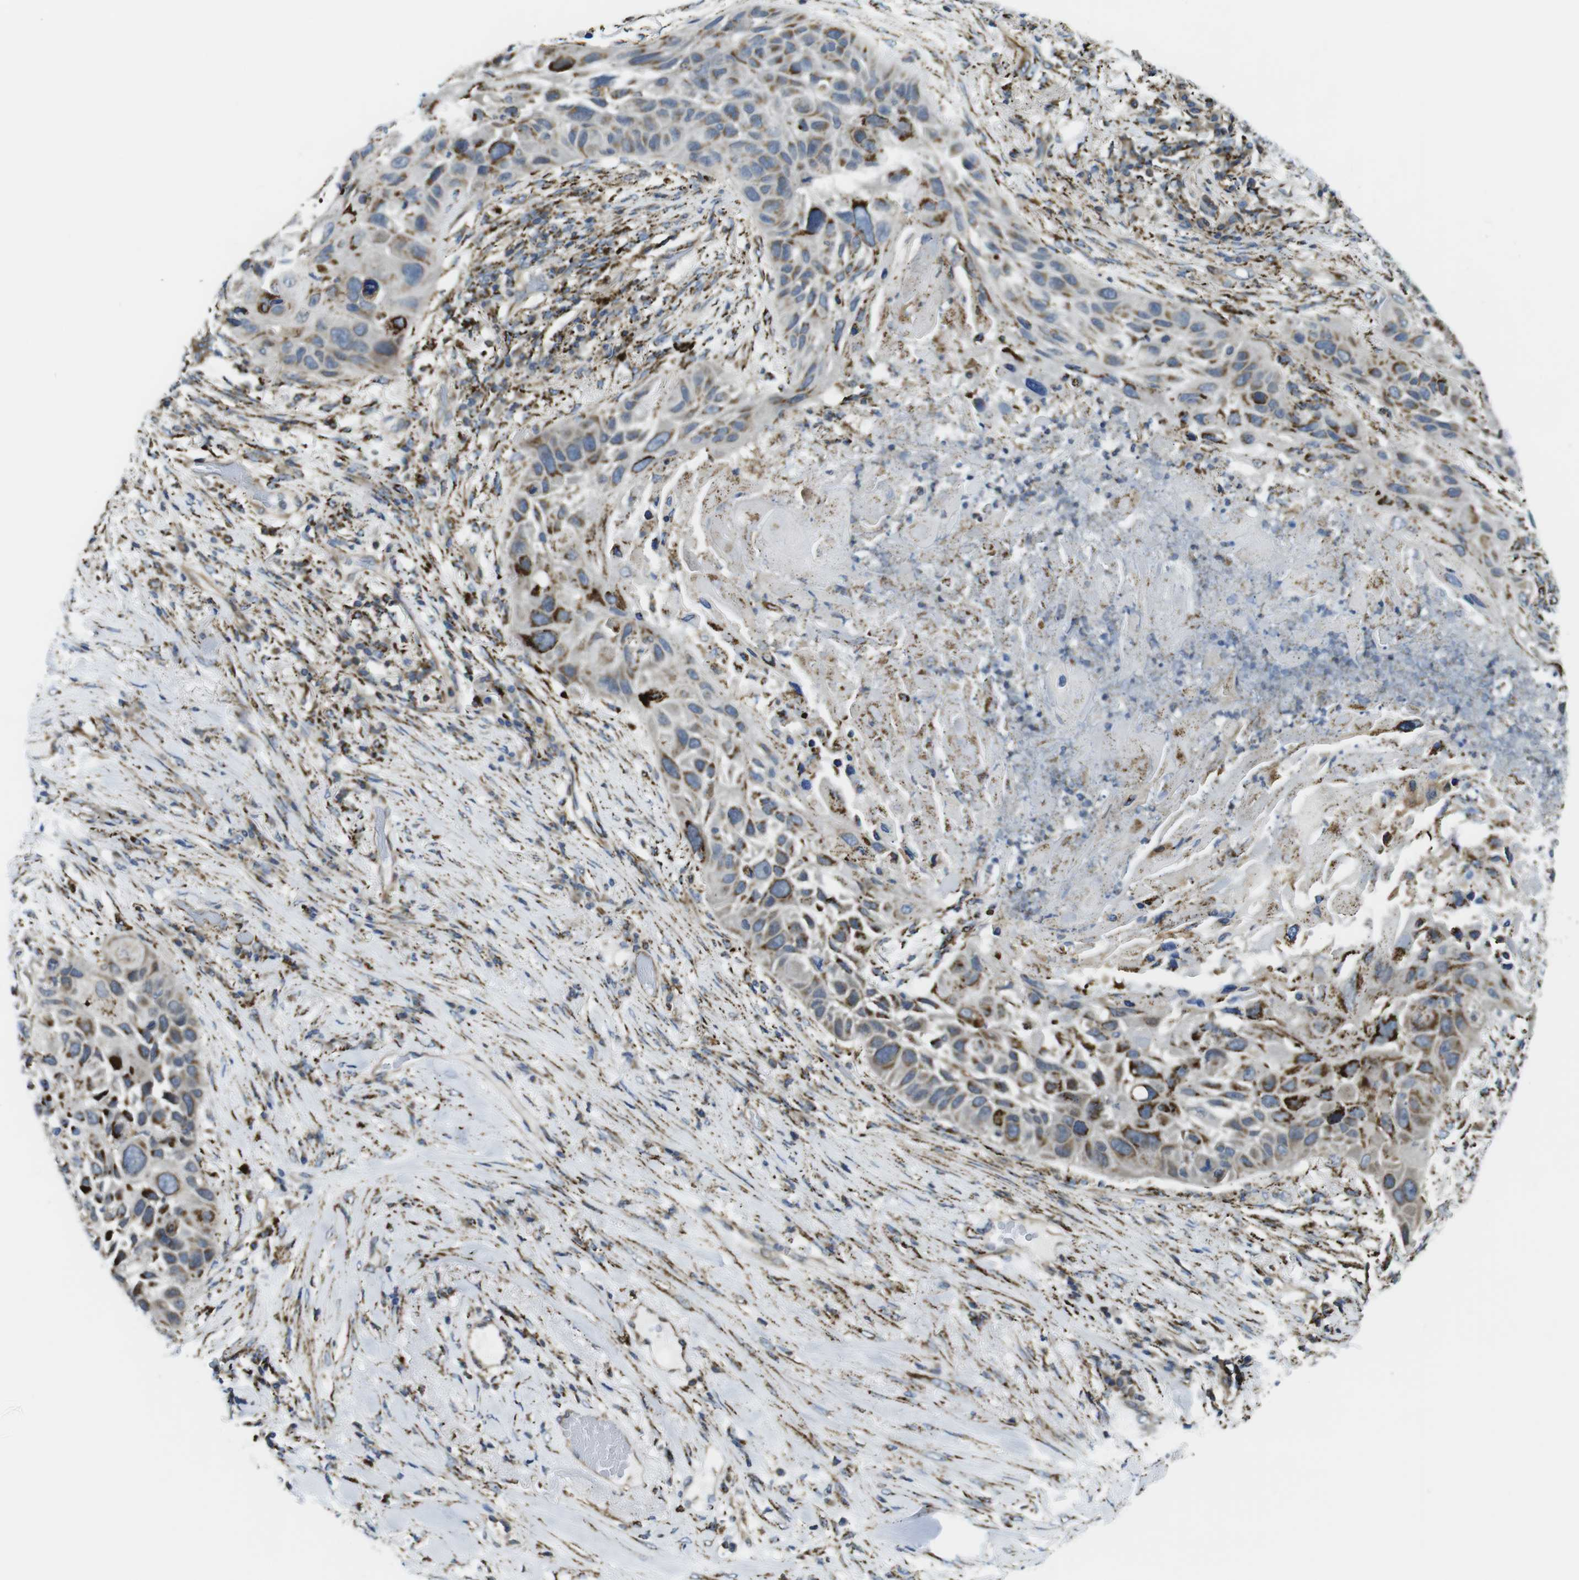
{"staining": {"intensity": "moderate", "quantity": "<25%", "location": "cytoplasmic/membranous"}, "tissue": "lung cancer", "cell_type": "Tumor cells", "image_type": "cancer", "snomed": [{"axis": "morphology", "description": "Squamous cell carcinoma, NOS"}, {"axis": "topography", "description": "Lung"}], "caption": "The micrograph shows staining of lung squamous cell carcinoma, revealing moderate cytoplasmic/membranous protein staining (brown color) within tumor cells. The protein of interest is stained brown, and the nuclei are stained in blue (DAB (3,3'-diaminobenzidine) IHC with brightfield microscopy, high magnification).", "gene": "KCNE3", "patient": {"sex": "male", "age": 57}}